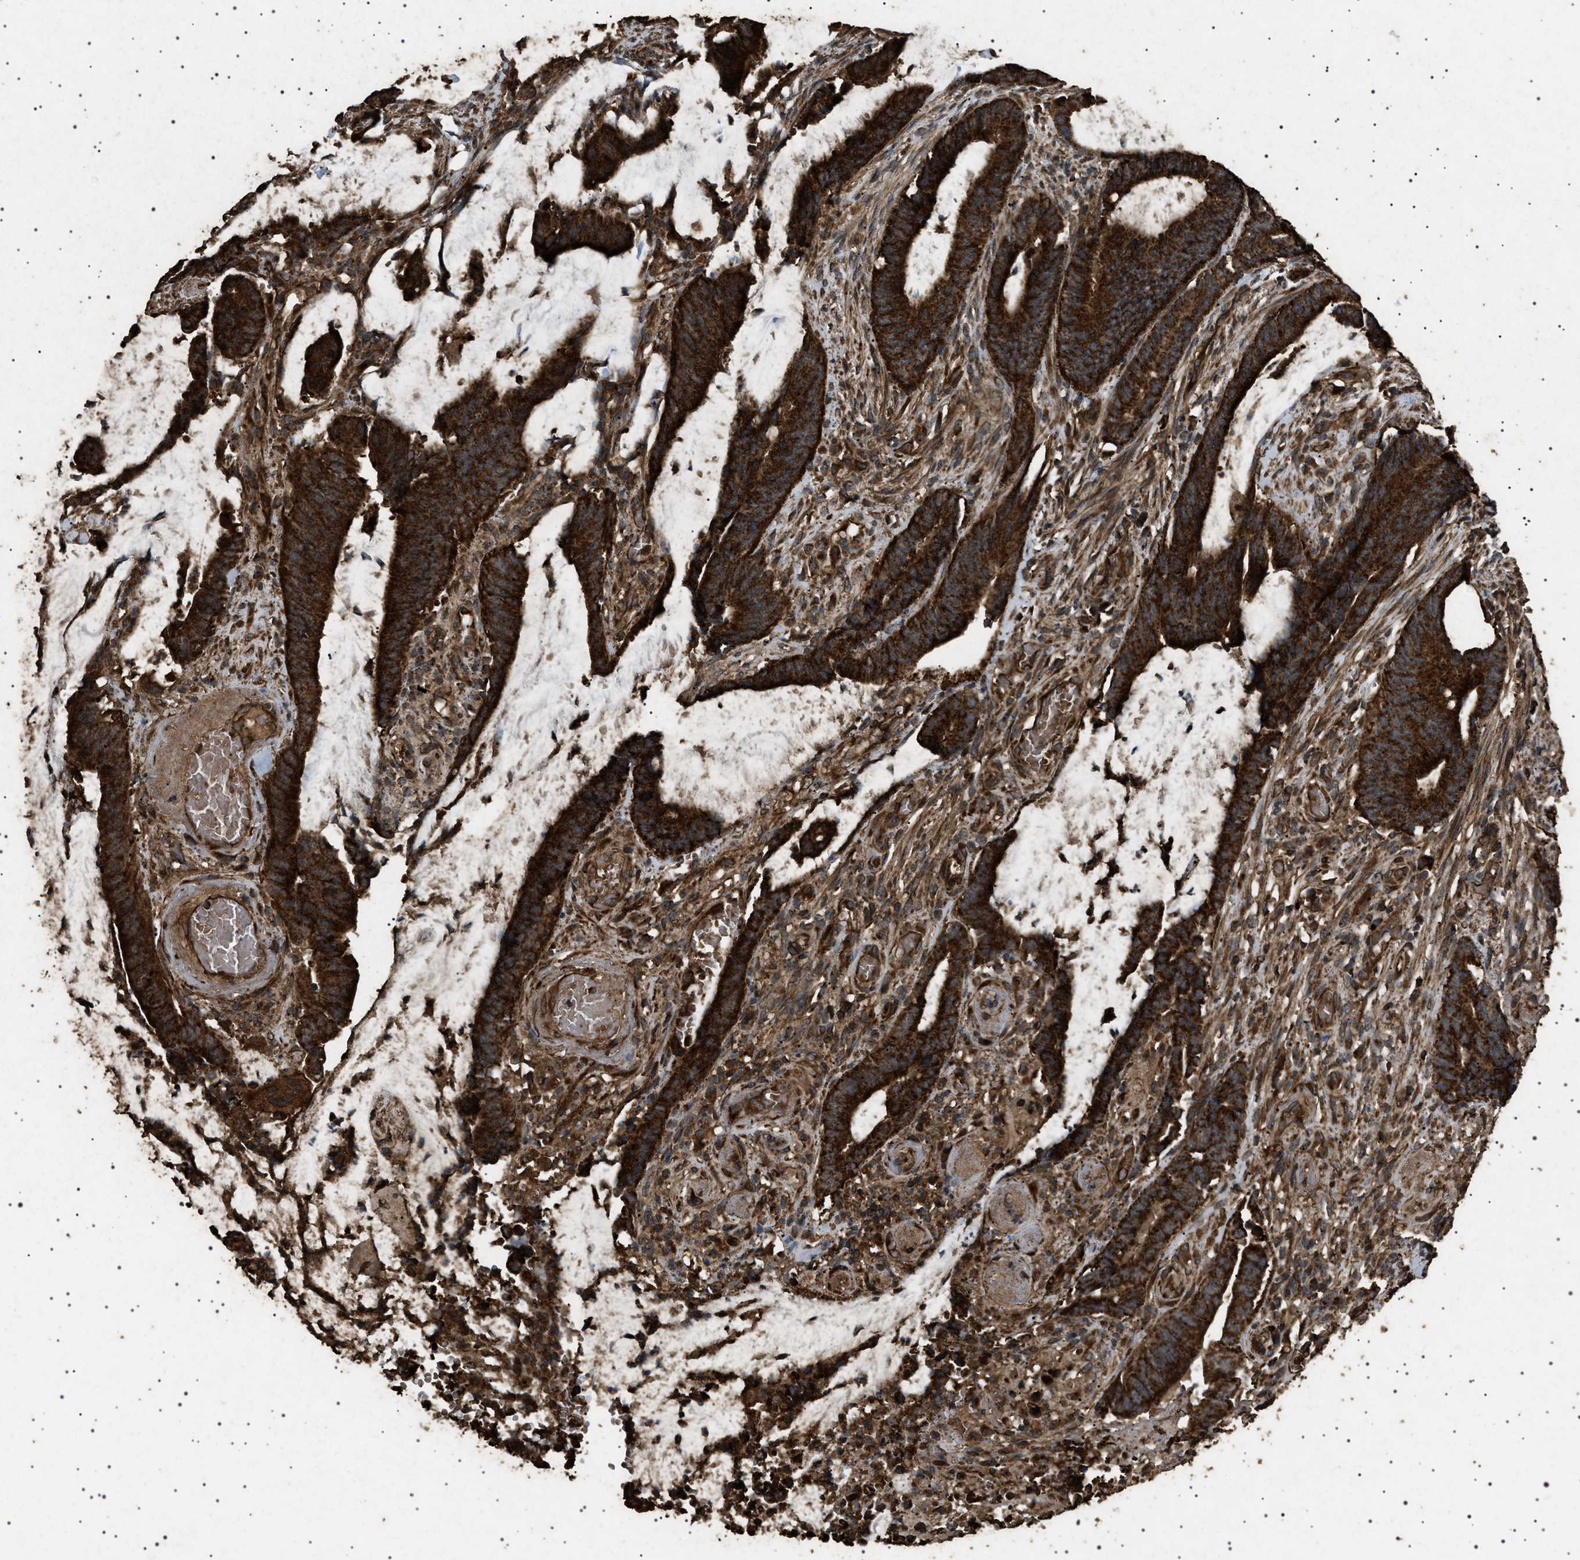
{"staining": {"intensity": "strong", "quantity": ">75%", "location": "cytoplasmic/membranous"}, "tissue": "colorectal cancer", "cell_type": "Tumor cells", "image_type": "cancer", "snomed": [{"axis": "morphology", "description": "Adenocarcinoma, NOS"}, {"axis": "topography", "description": "Rectum"}], "caption": "Colorectal cancer (adenocarcinoma) stained with immunohistochemistry (IHC) displays strong cytoplasmic/membranous positivity in about >75% of tumor cells.", "gene": "CYRIA", "patient": {"sex": "female", "age": 66}}